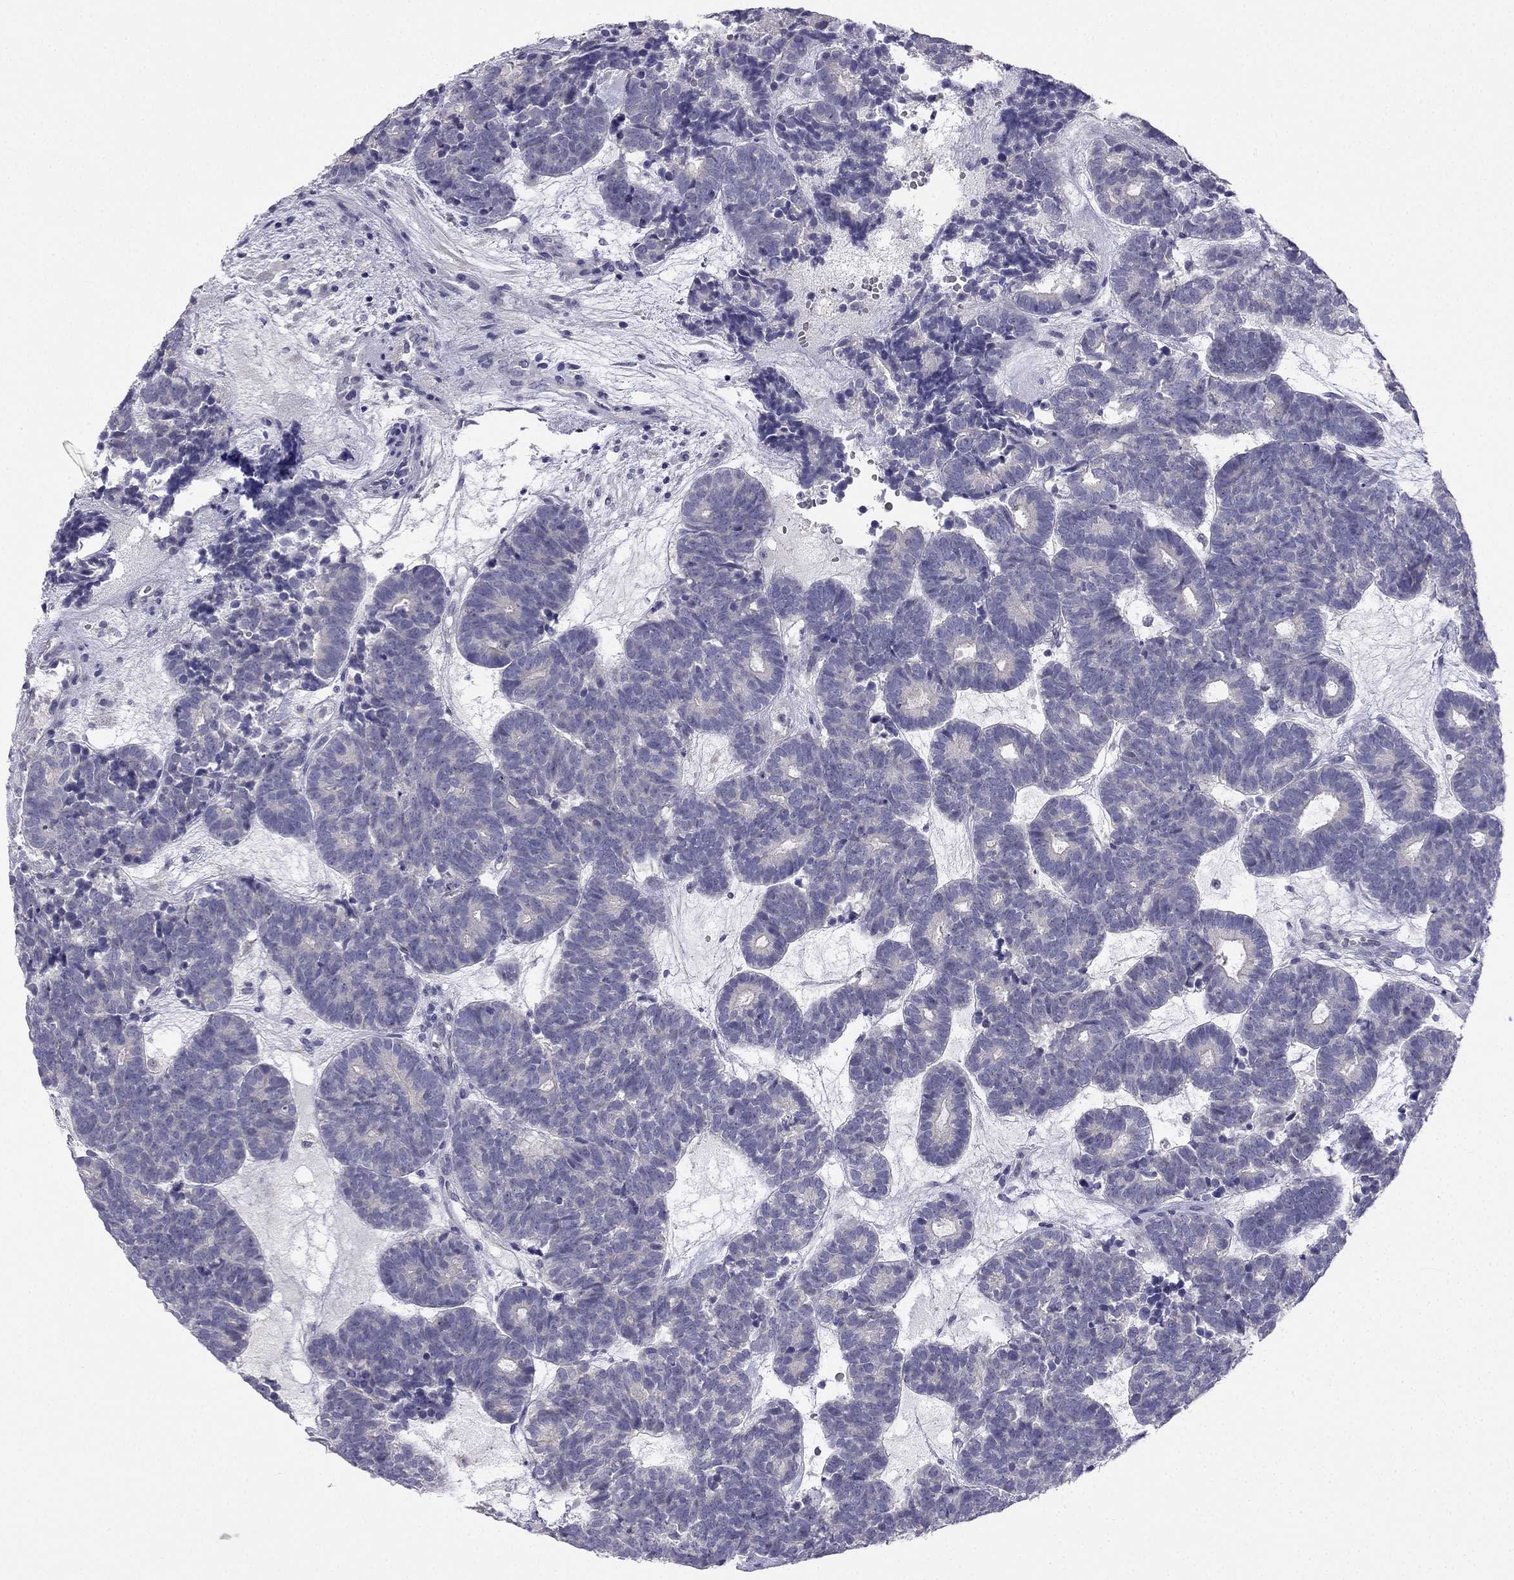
{"staining": {"intensity": "negative", "quantity": "none", "location": "none"}, "tissue": "head and neck cancer", "cell_type": "Tumor cells", "image_type": "cancer", "snomed": [{"axis": "morphology", "description": "Adenocarcinoma, NOS"}, {"axis": "topography", "description": "Head-Neck"}], "caption": "Protein analysis of head and neck cancer demonstrates no significant staining in tumor cells. The staining is performed using DAB (3,3'-diaminobenzidine) brown chromogen with nuclei counter-stained in using hematoxylin.", "gene": "C16orf89", "patient": {"sex": "female", "age": 81}}